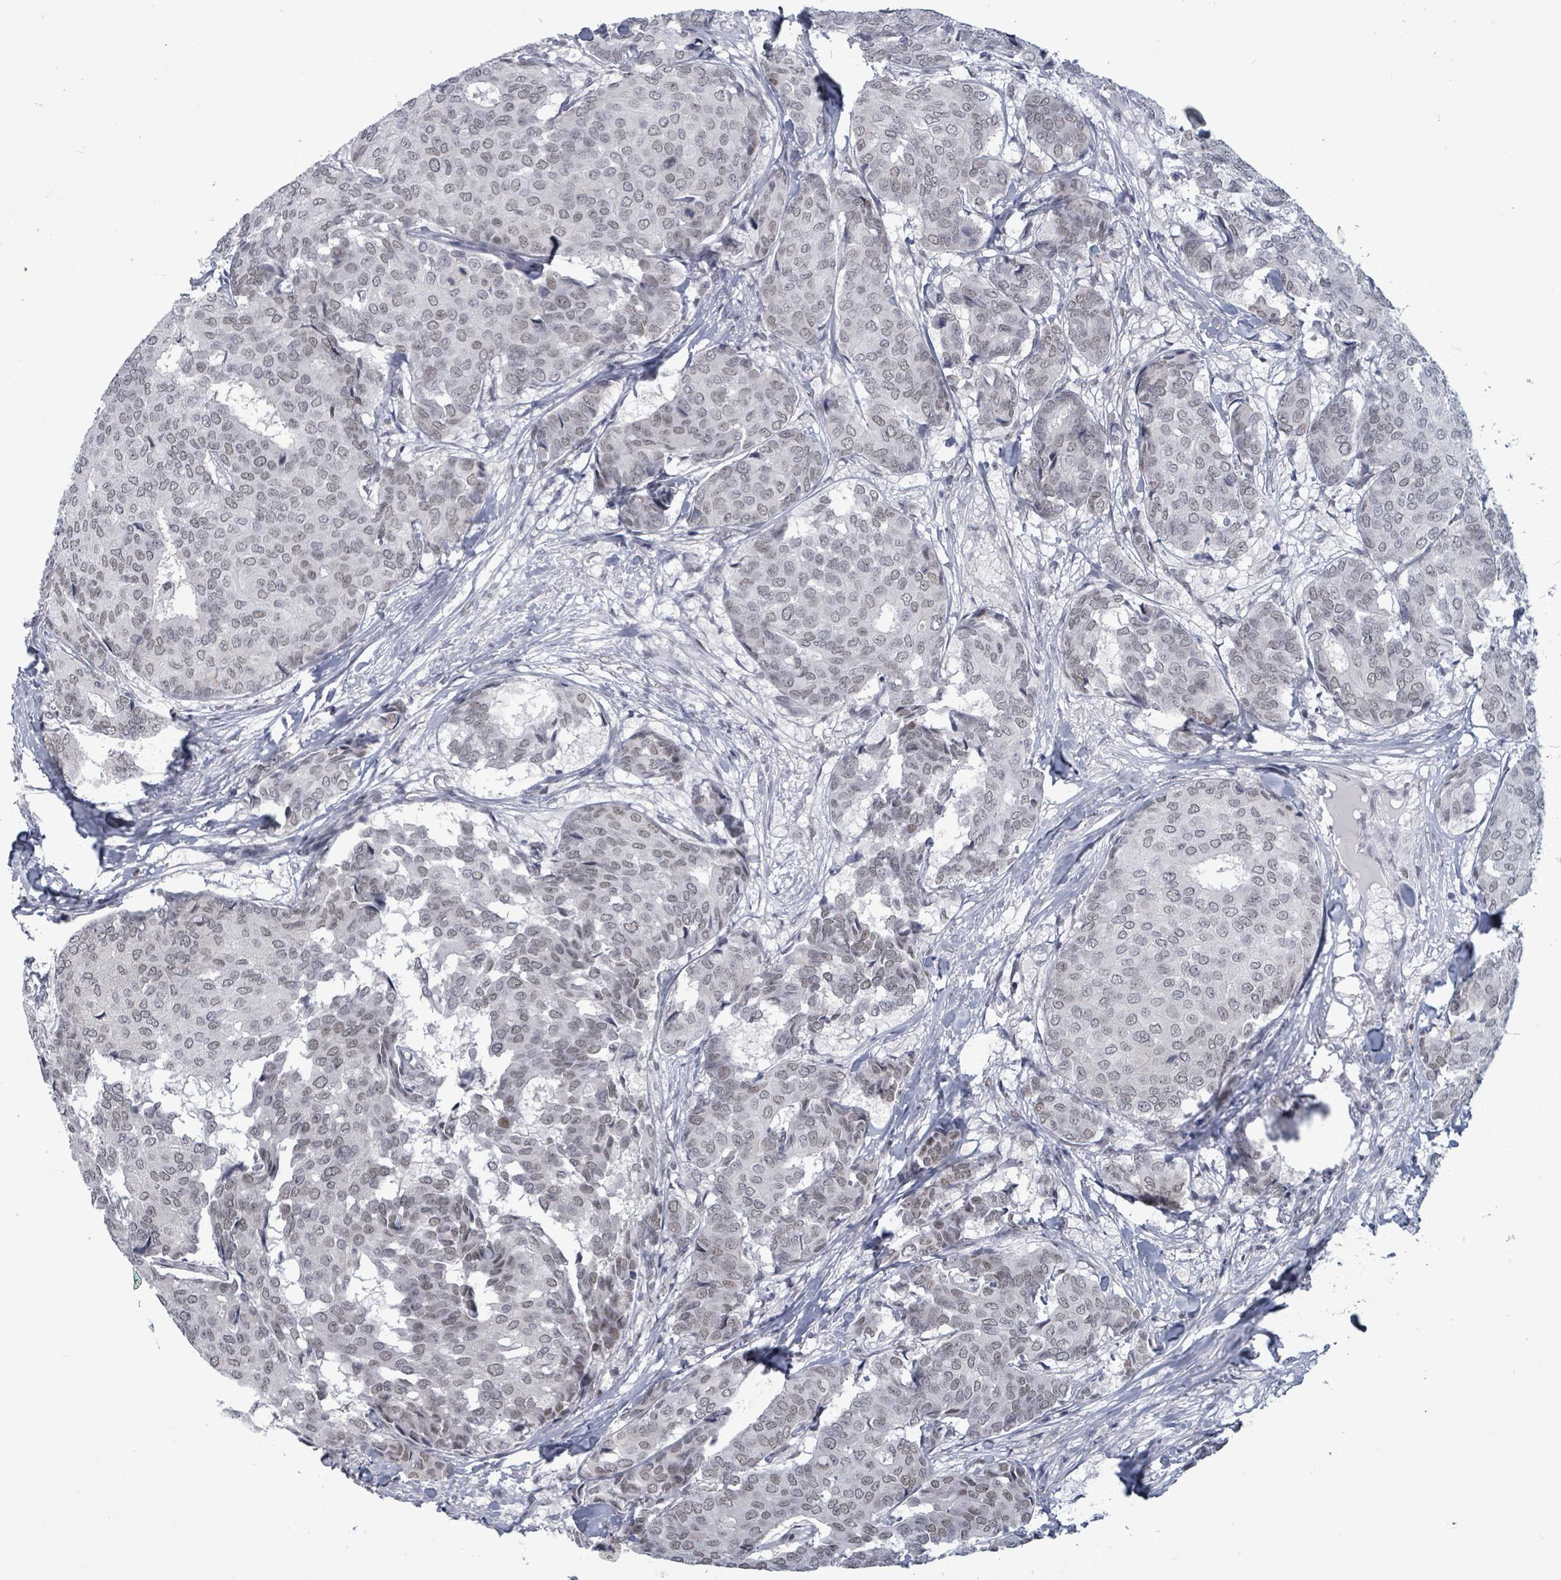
{"staining": {"intensity": "weak", "quantity": "25%-75%", "location": "nuclear"}, "tissue": "breast cancer", "cell_type": "Tumor cells", "image_type": "cancer", "snomed": [{"axis": "morphology", "description": "Duct carcinoma"}, {"axis": "topography", "description": "Breast"}], "caption": "Human intraductal carcinoma (breast) stained for a protein (brown) reveals weak nuclear positive positivity in about 25%-75% of tumor cells.", "gene": "ERCC5", "patient": {"sex": "female", "age": 75}}